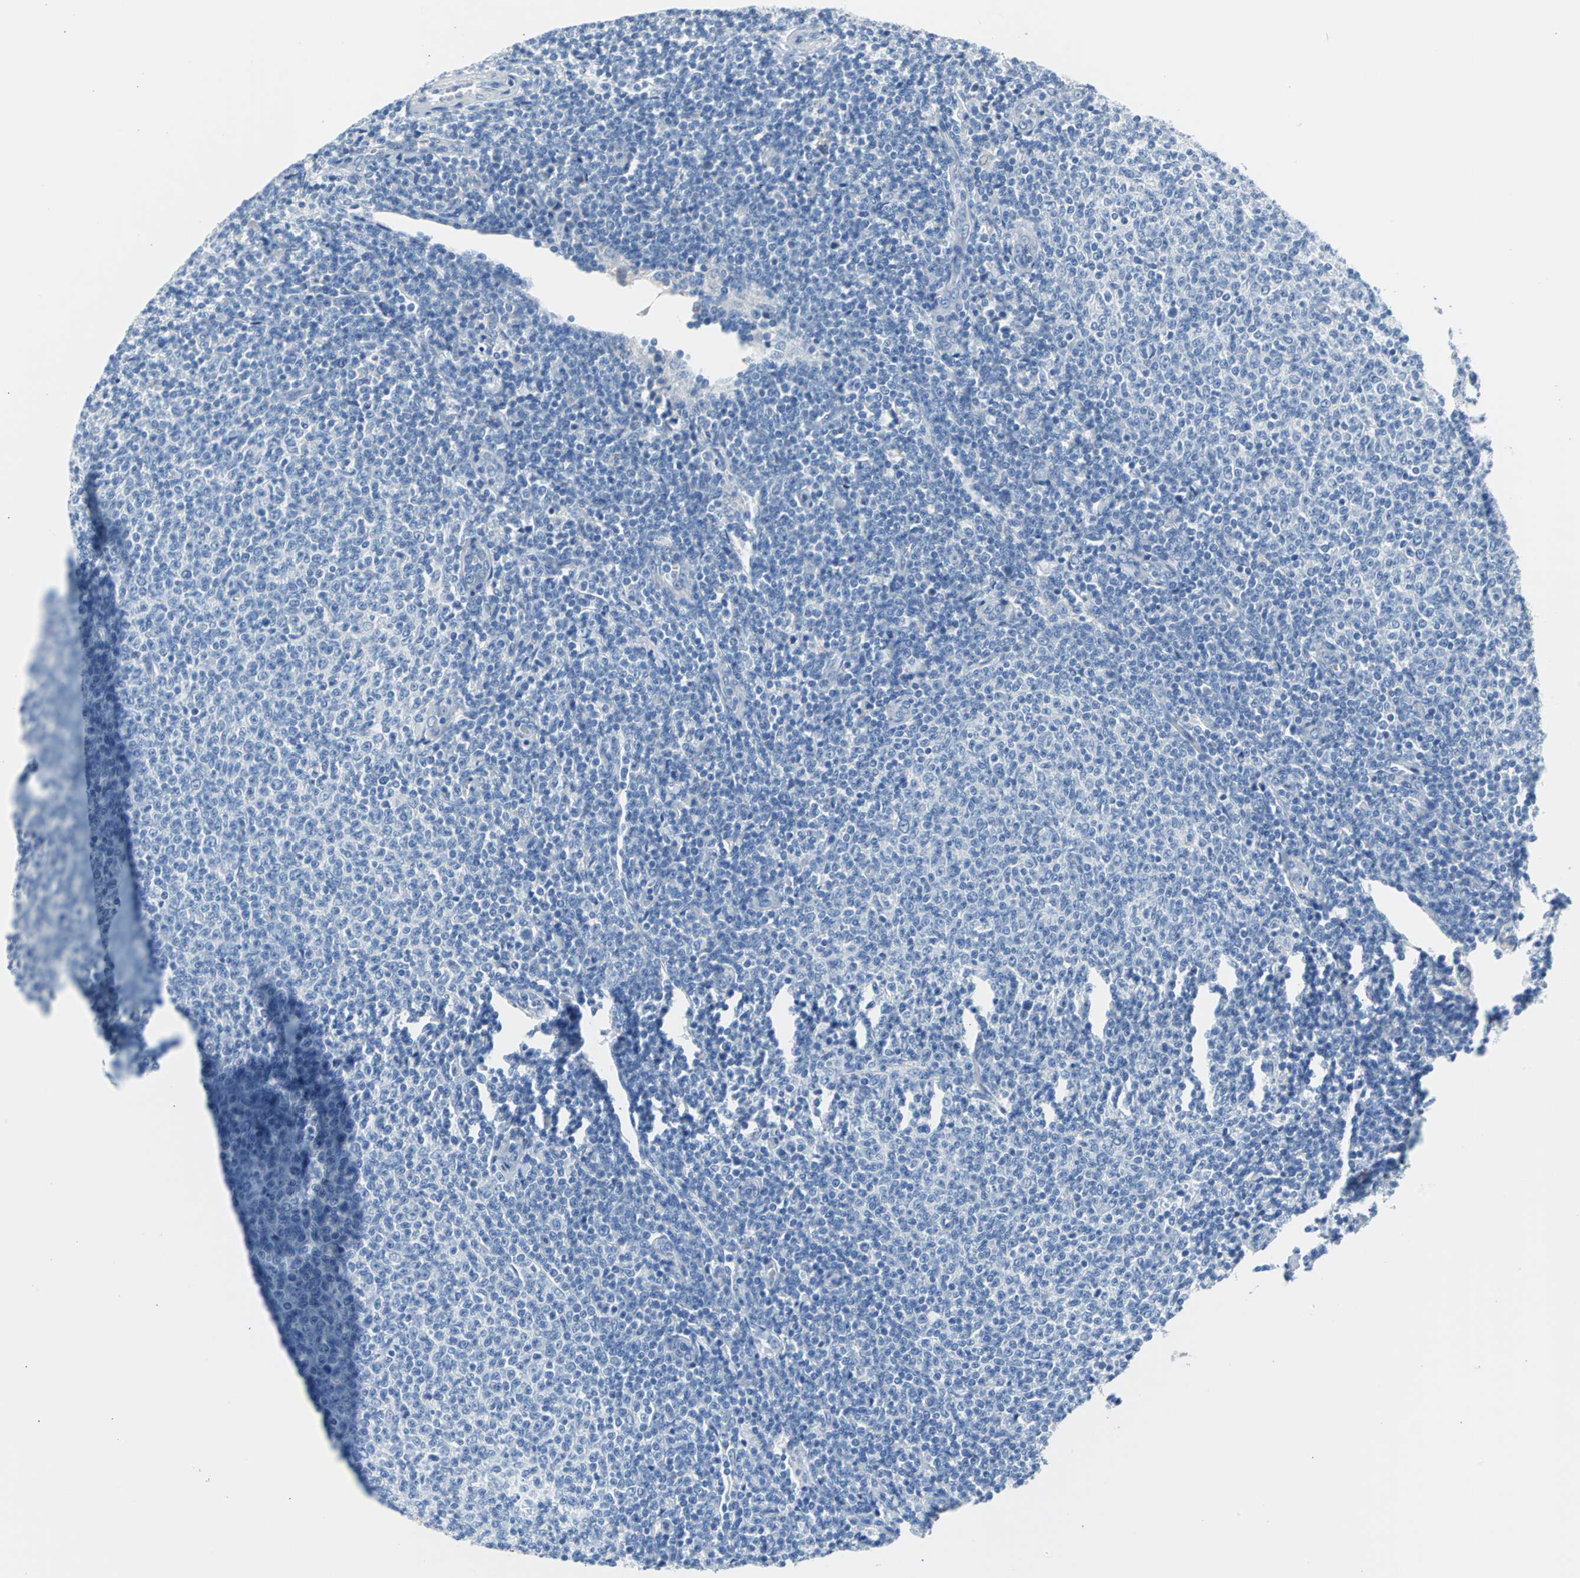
{"staining": {"intensity": "negative", "quantity": "none", "location": "none"}, "tissue": "lymphoma", "cell_type": "Tumor cells", "image_type": "cancer", "snomed": [{"axis": "morphology", "description": "Malignant lymphoma, non-Hodgkin's type, Low grade"}, {"axis": "topography", "description": "Lymph node"}], "caption": "DAB immunohistochemical staining of lymphoma displays no significant expression in tumor cells.", "gene": "KRT7", "patient": {"sex": "male", "age": 66}}